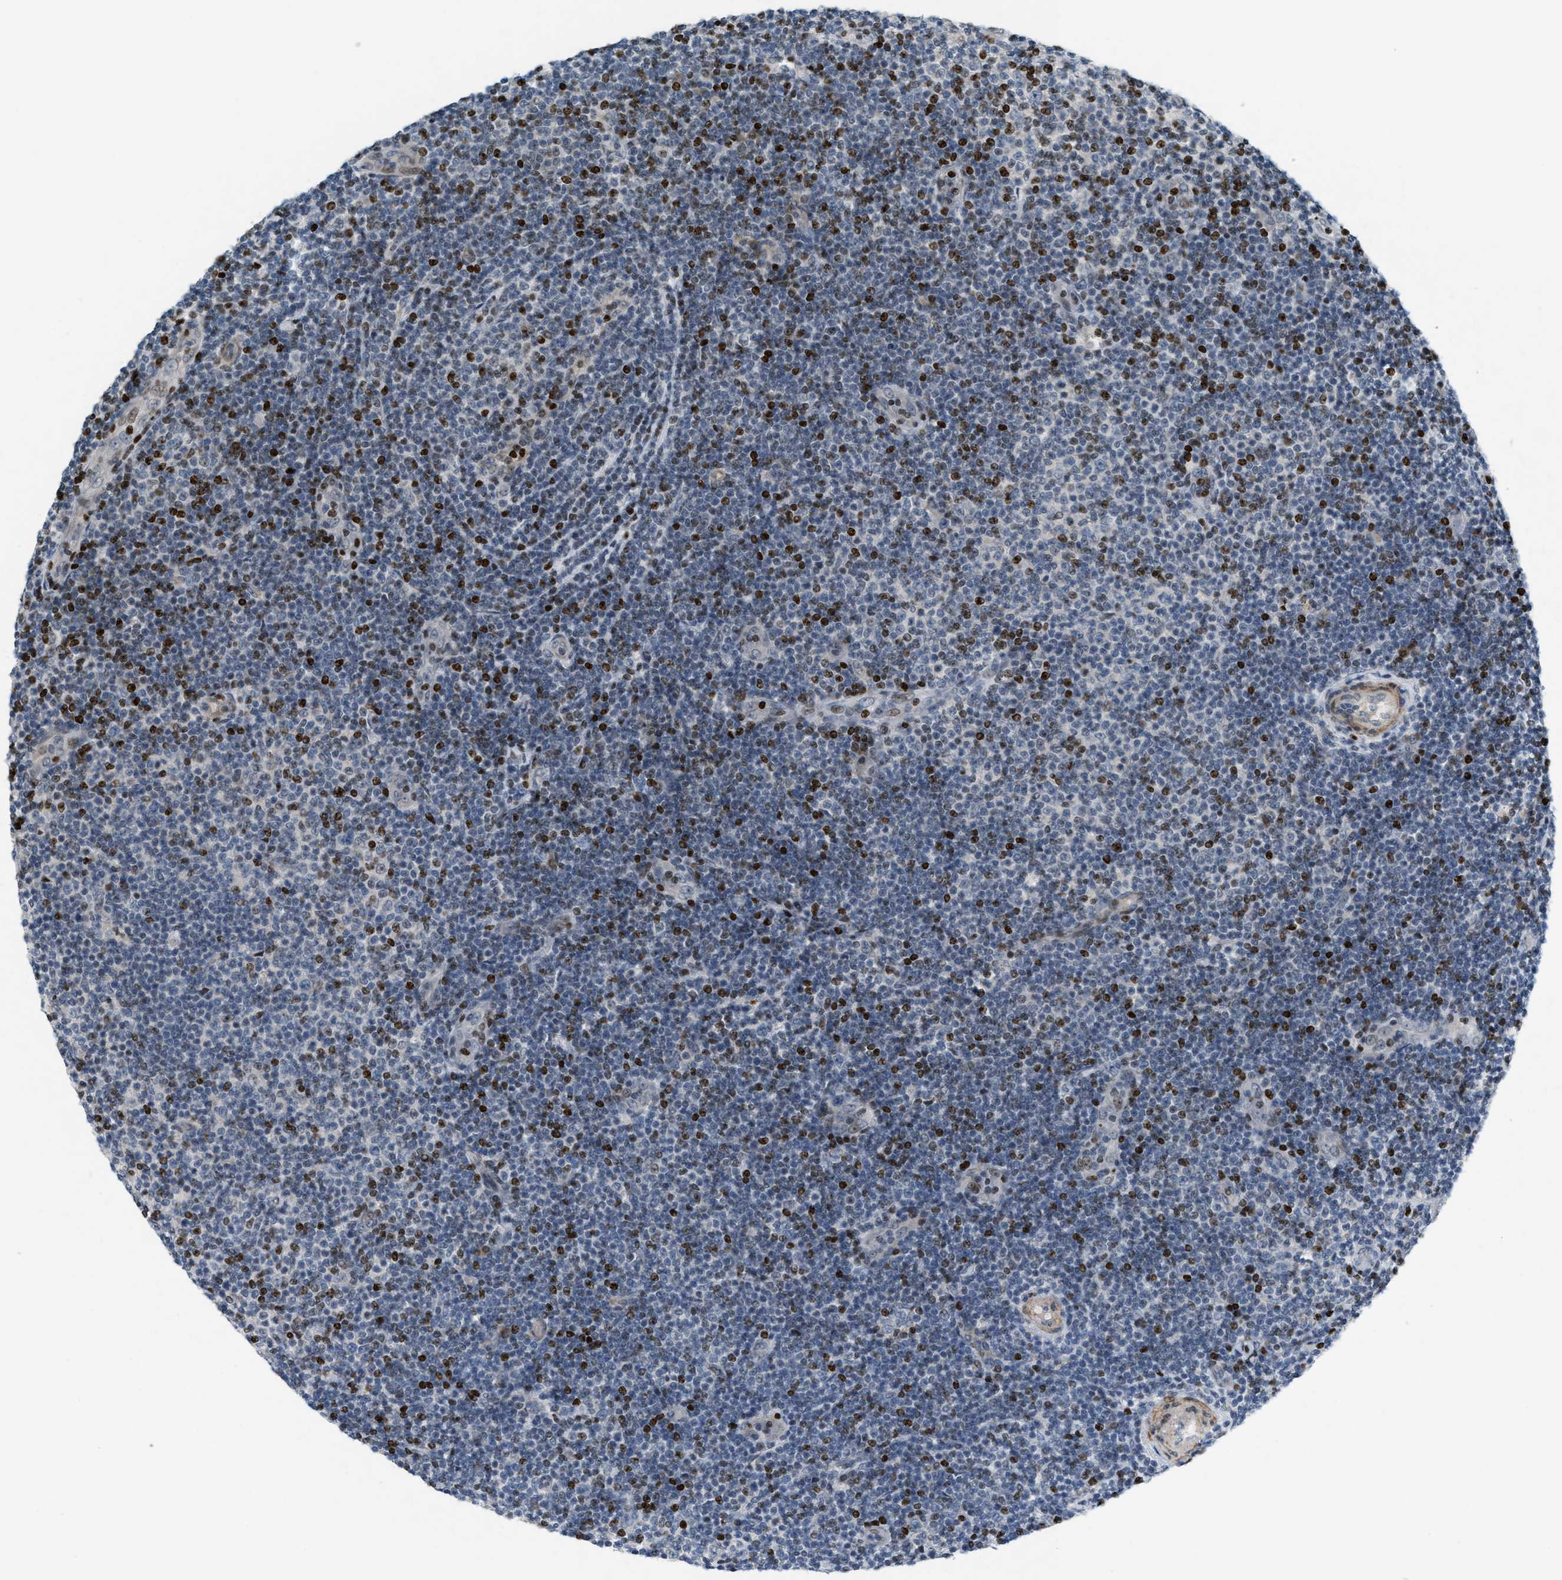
{"staining": {"intensity": "negative", "quantity": "none", "location": "none"}, "tissue": "lymphoma", "cell_type": "Tumor cells", "image_type": "cancer", "snomed": [{"axis": "morphology", "description": "Malignant lymphoma, non-Hodgkin's type, Low grade"}, {"axis": "topography", "description": "Lymph node"}], "caption": "The photomicrograph displays no significant expression in tumor cells of malignant lymphoma, non-Hodgkin's type (low-grade).", "gene": "ZNF276", "patient": {"sex": "male", "age": 83}}